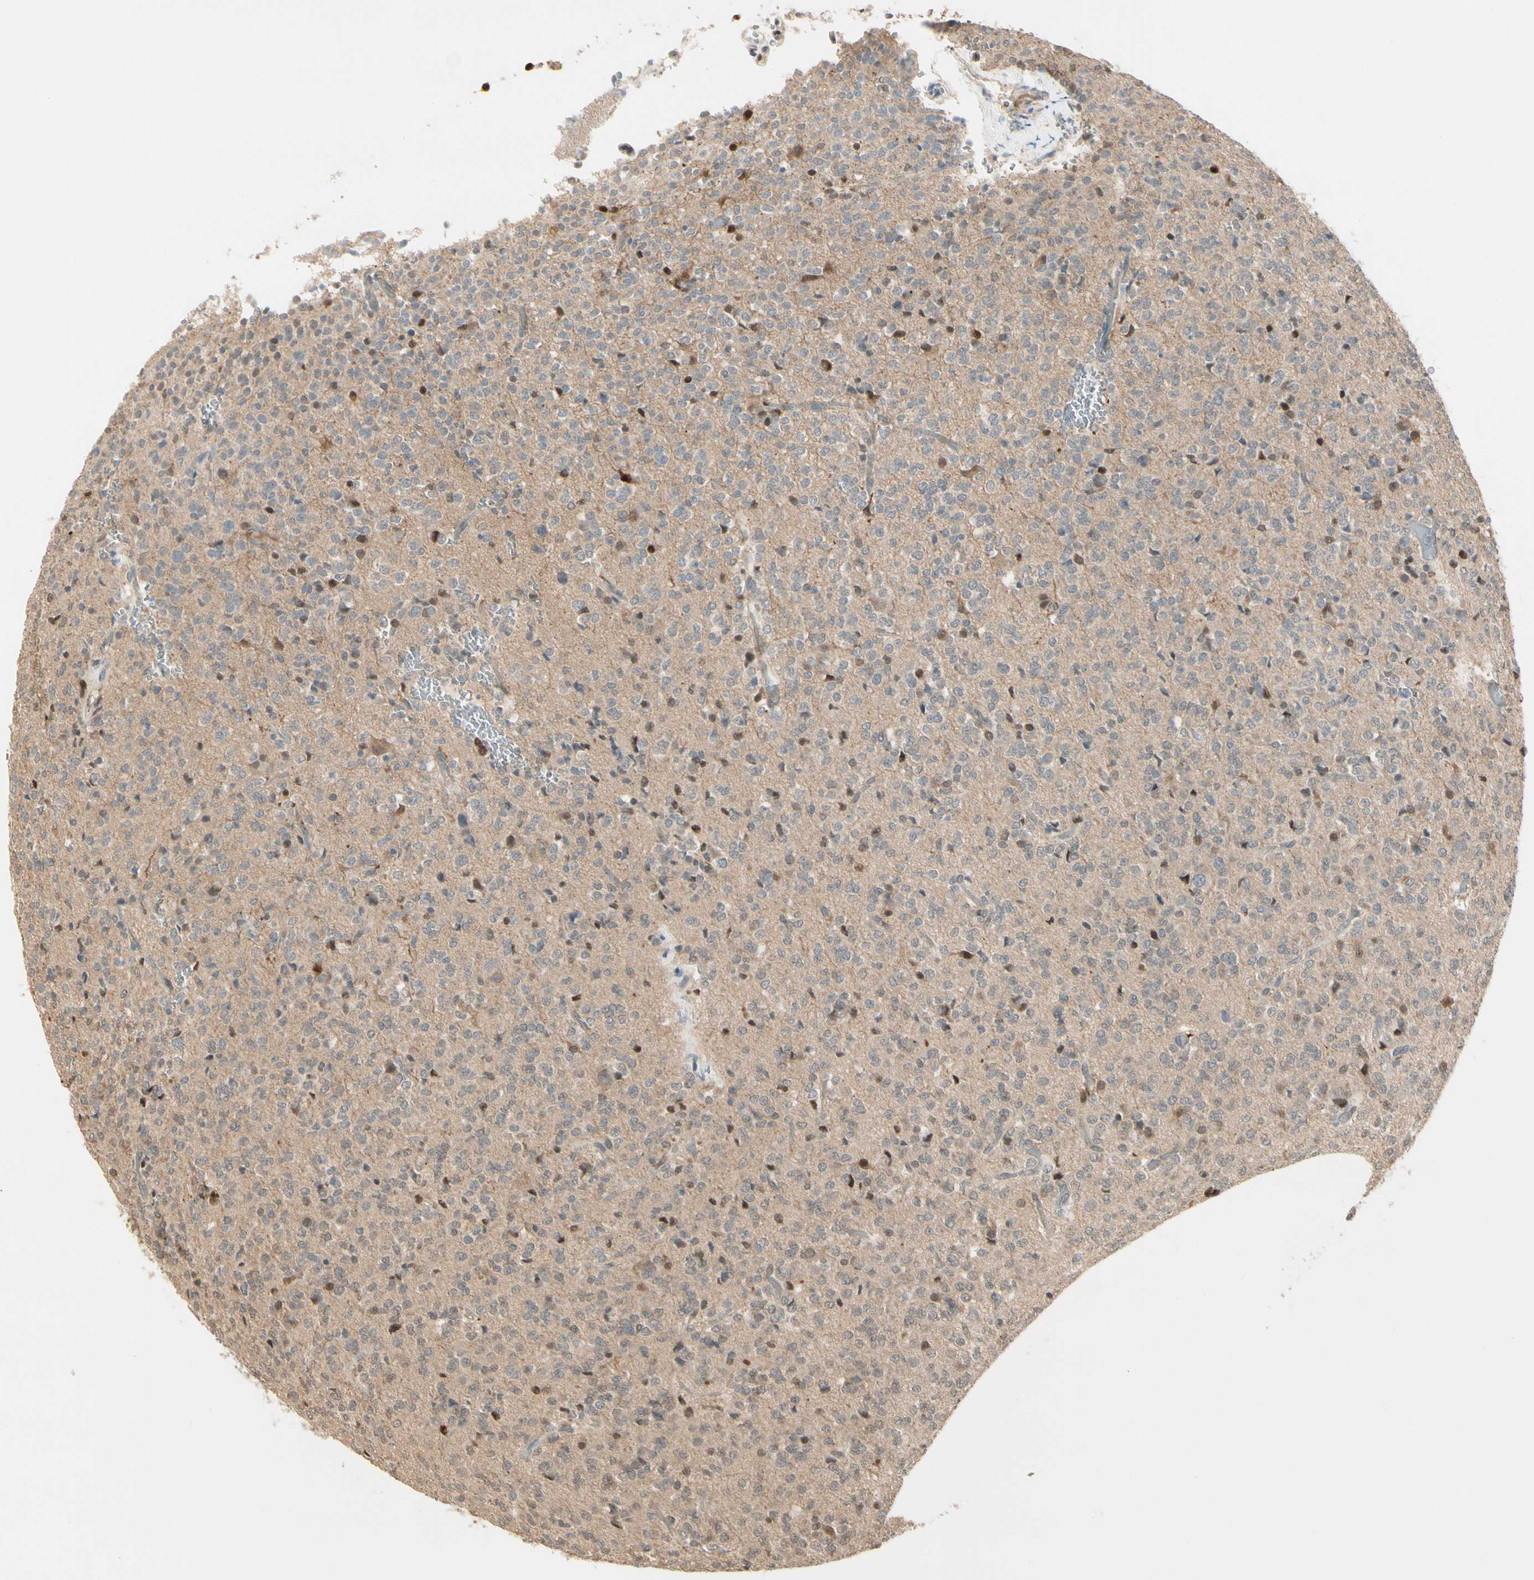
{"staining": {"intensity": "weak", "quantity": ">75%", "location": "cytoplasmic/membranous"}, "tissue": "glioma", "cell_type": "Tumor cells", "image_type": "cancer", "snomed": [{"axis": "morphology", "description": "Glioma, malignant, Low grade"}, {"axis": "topography", "description": "Brain"}], "caption": "Brown immunohistochemical staining in human malignant glioma (low-grade) exhibits weak cytoplasmic/membranous staining in about >75% of tumor cells. Nuclei are stained in blue.", "gene": "EVC", "patient": {"sex": "male", "age": 38}}